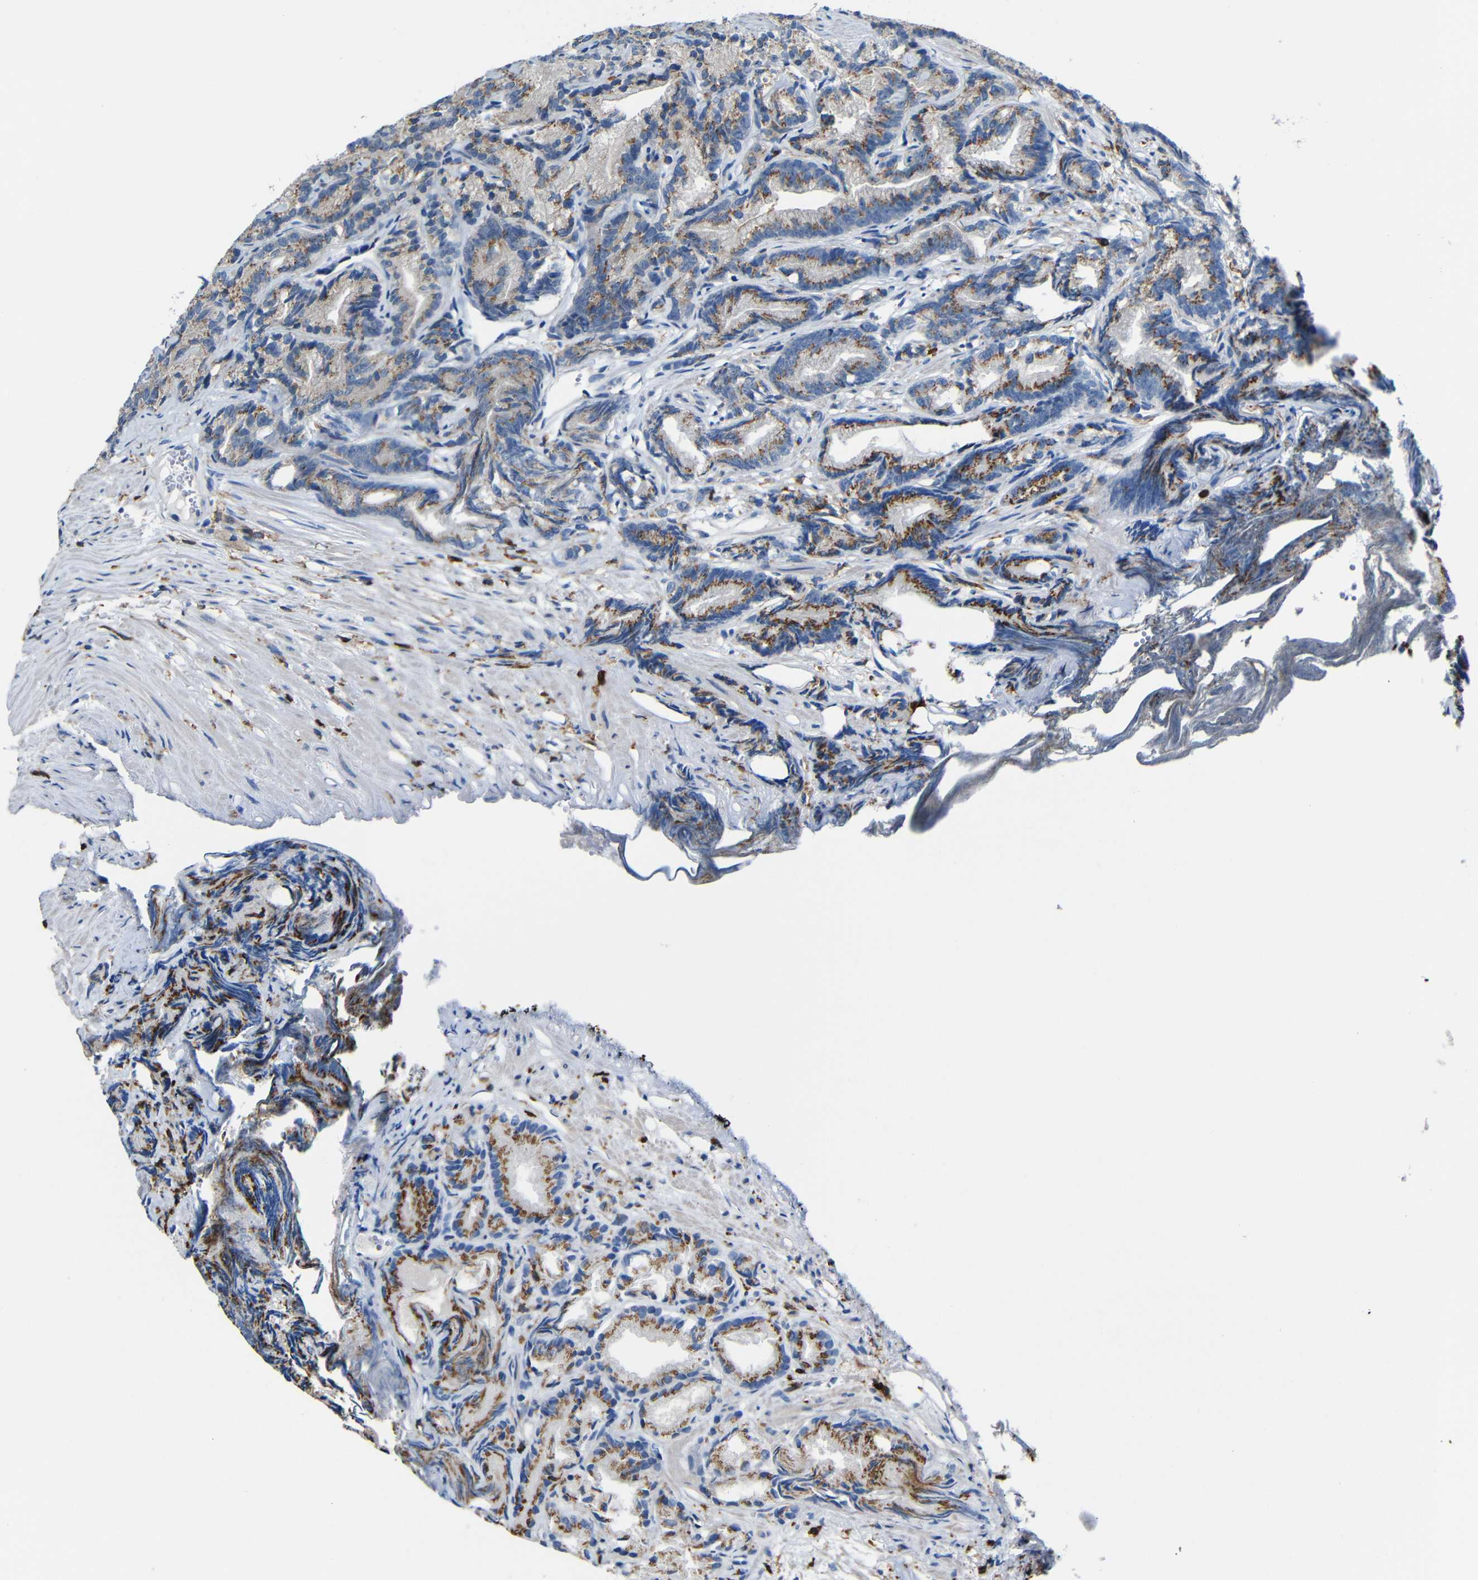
{"staining": {"intensity": "moderate", "quantity": ">75%", "location": "cytoplasmic/membranous"}, "tissue": "prostate cancer", "cell_type": "Tumor cells", "image_type": "cancer", "snomed": [{"axis": "morphology", "description": "Adenocarcinoma, Low grade"}, {"axis": "topography", "description": "Prostate"}], "caption": "Immunohistochemistry (DAB) staining of prostate cancer (adenocarcinoma (low-grade)) shows moderate cytoplasmic/membranous protein expression in about >75% of tumor cells.", "gene": "P2RY12", "patient": {"sex": "male", "age": 89}}